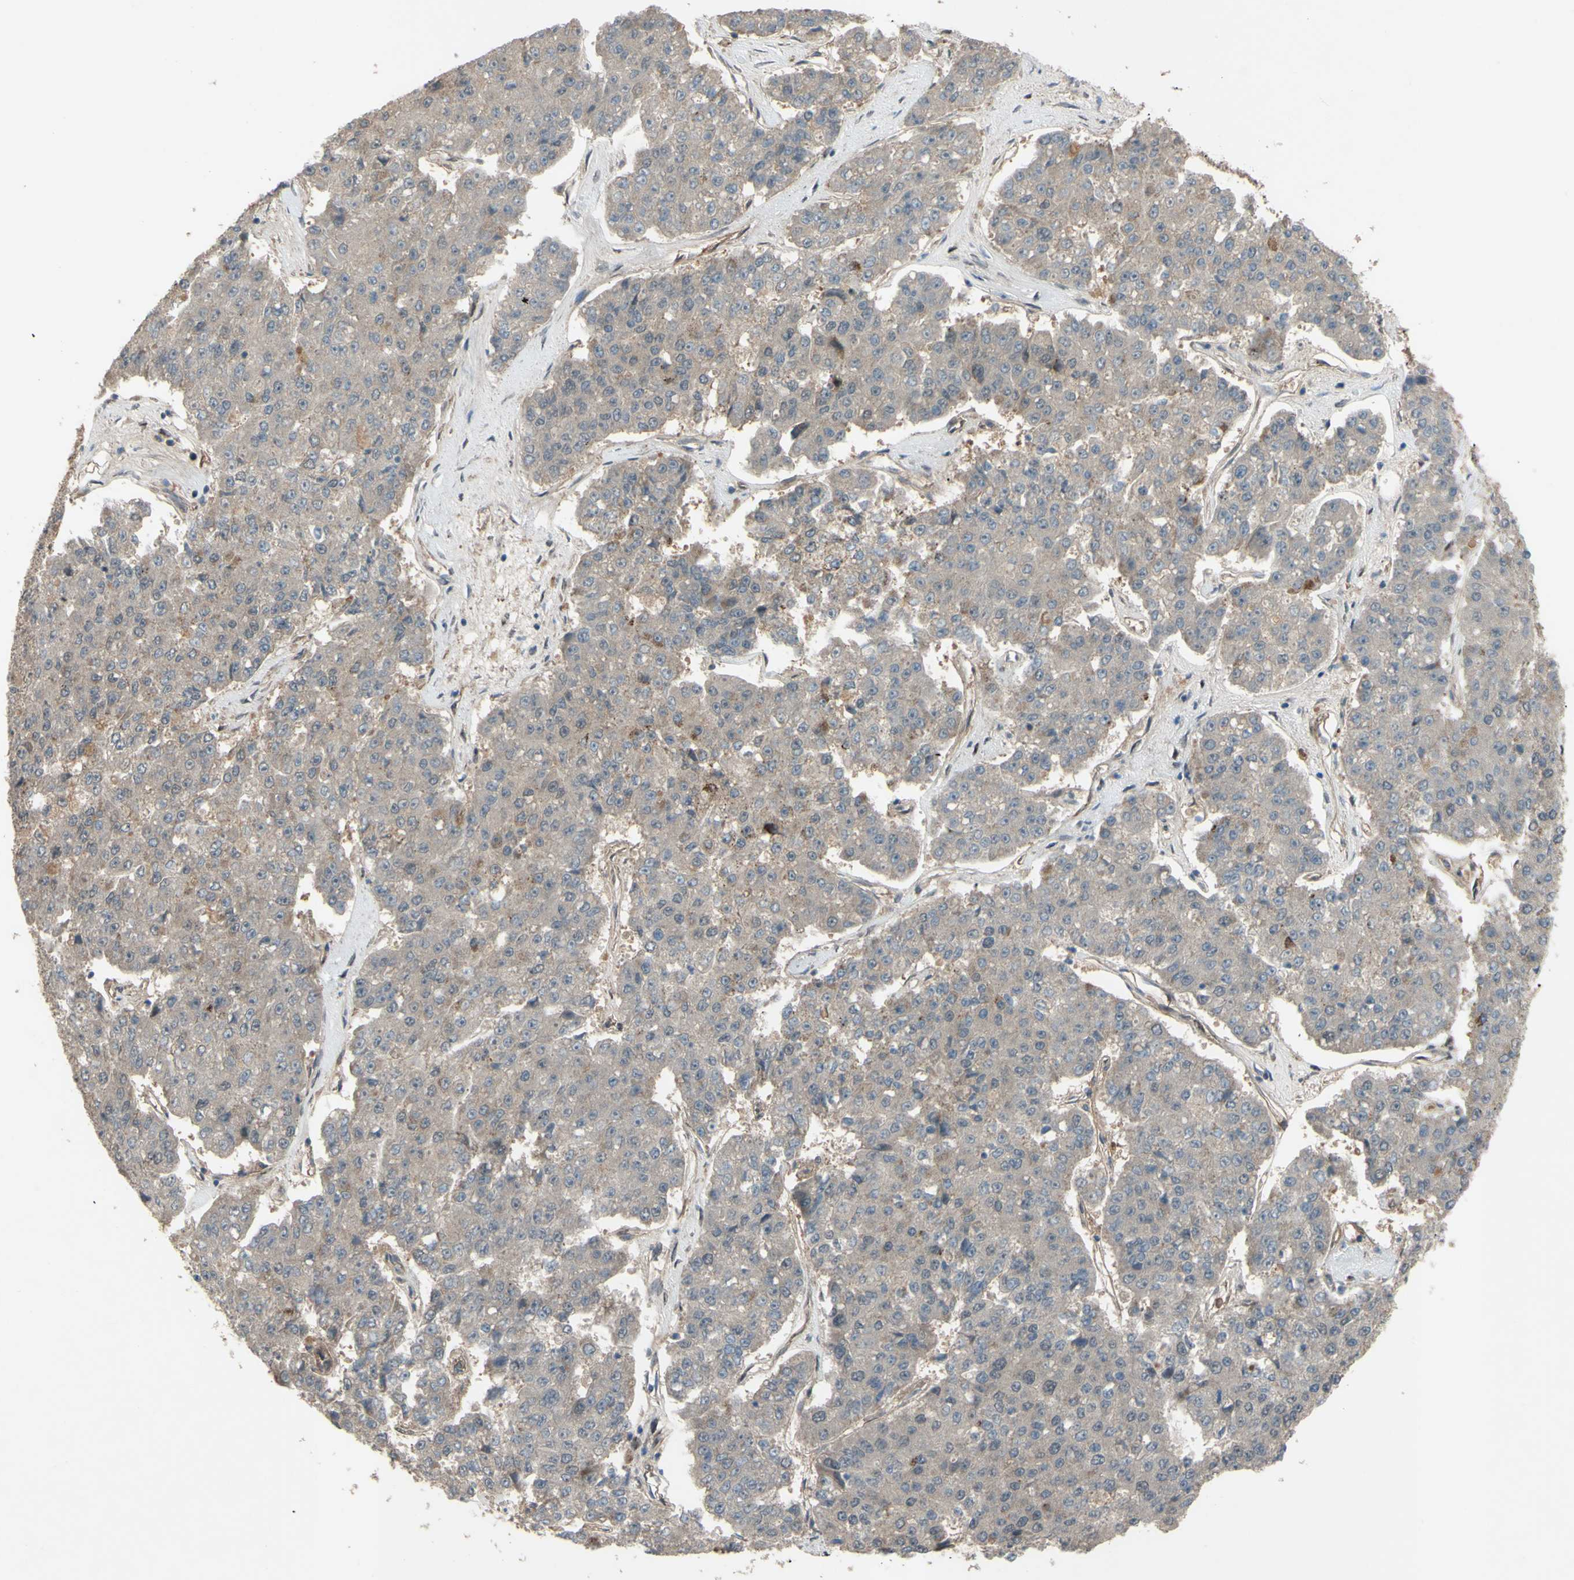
{"staining": {"intensity": "weak", "quantity": ">75%", "location": "cytoplasmic/membranous"}, "tissue": "pancreatic cancer", "cell_type": "Tumor cells", "image_type": "cancer", "snomed": [{"axis": "morphology", "description": "Adenocarcinoma, NOS"}, {"axis": "topography", "description": "Pancreas"}], "caption": "The immunohistochemical stain highlights weak cytoplasmic/membranous positivity in tumor cells of pancreatic adenocarcinoma tissue.", "gene": "SHROOM4", "patient": {"sex": "male", "age": 50}}